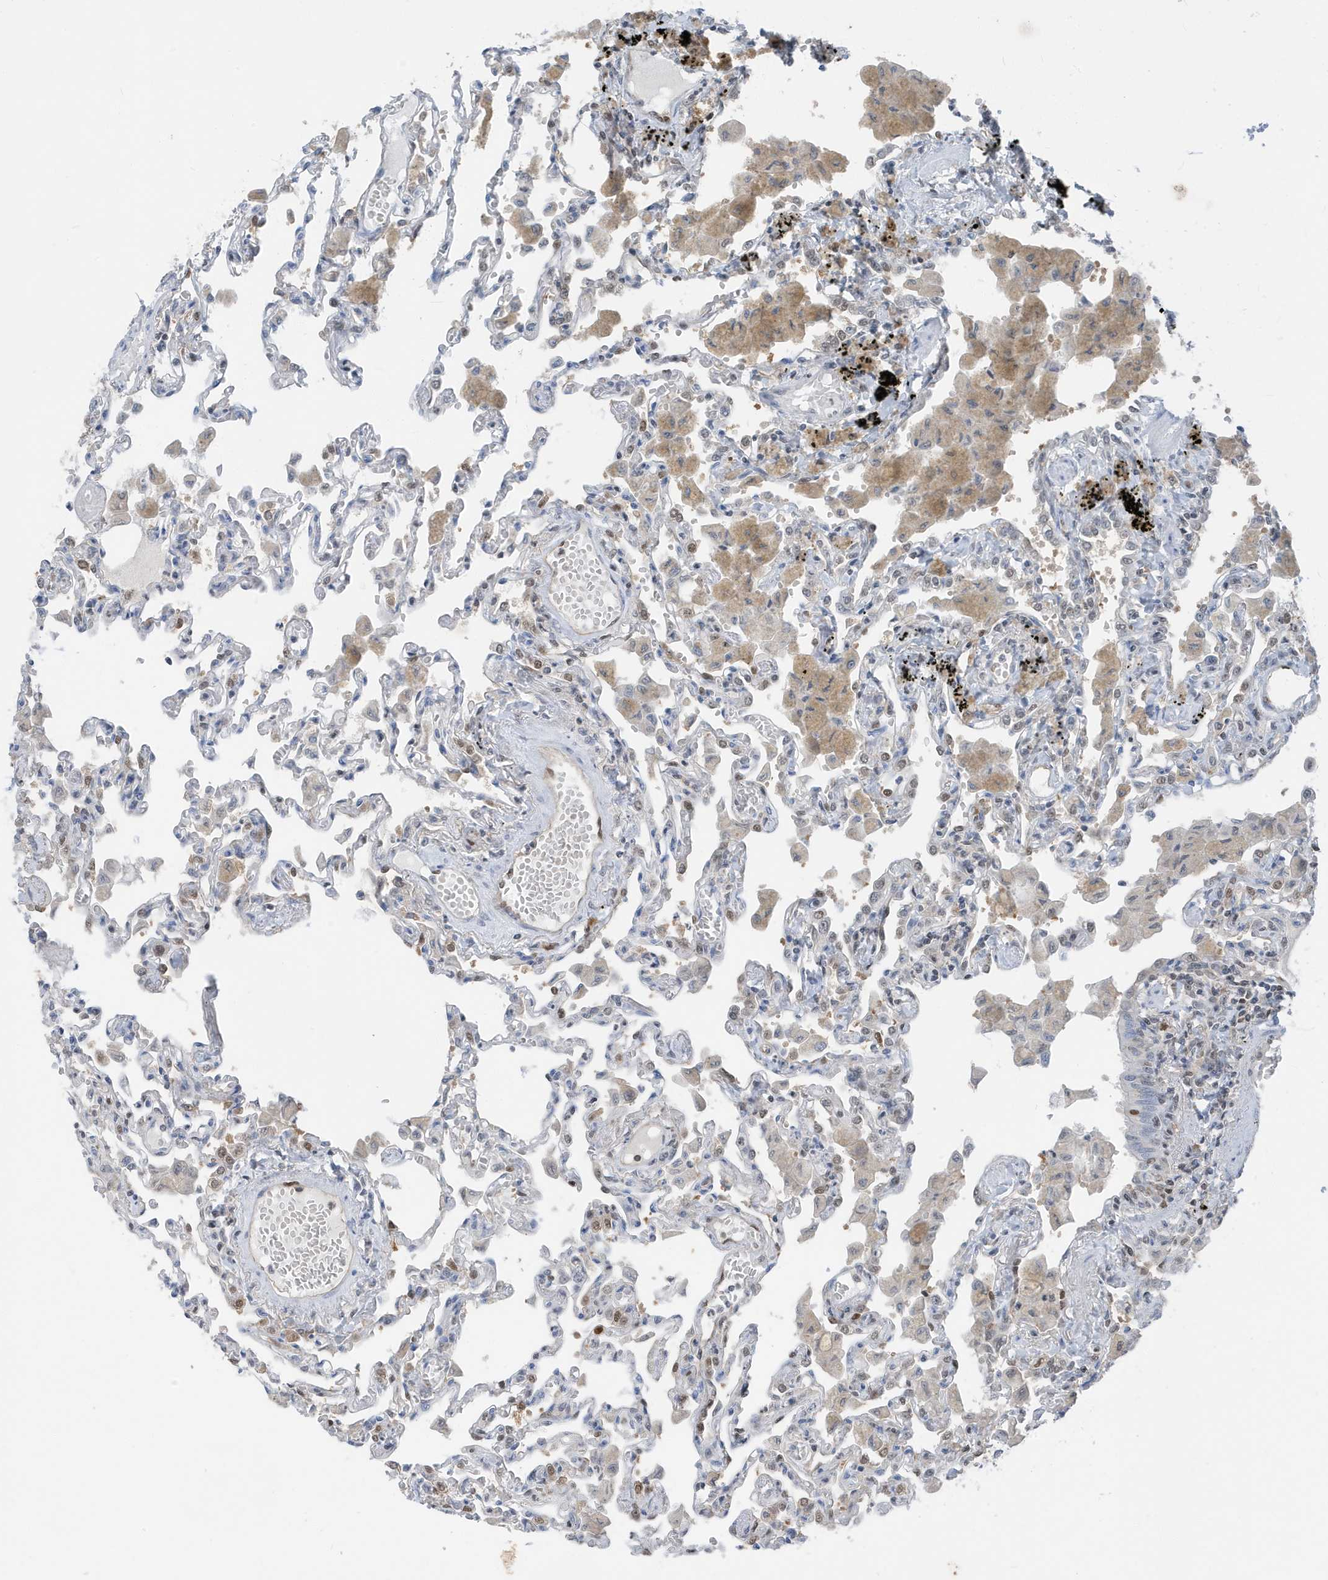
{"staining": {"intensity": "moderate", "quantity": "<25%", "location": "nuclear"}, "tissue": "lung", "cell_type": "Alveolar cells", "image_type": "normal", "snomed": [{"axis": "morphology", "description": "Normal tissue, NOS"}, {"axis": "topography", "description": "Bronchus"}, {"axis": "topography", "description": "Lung"}], "caption": "Immunohistochemical staining of normal human lung exhibits <25% levels of moderate nuclear protein expression in approximately <25% of alveolar cells.", "gene": "NCOA7", "patient": {"sex": "female", "age": 49}}